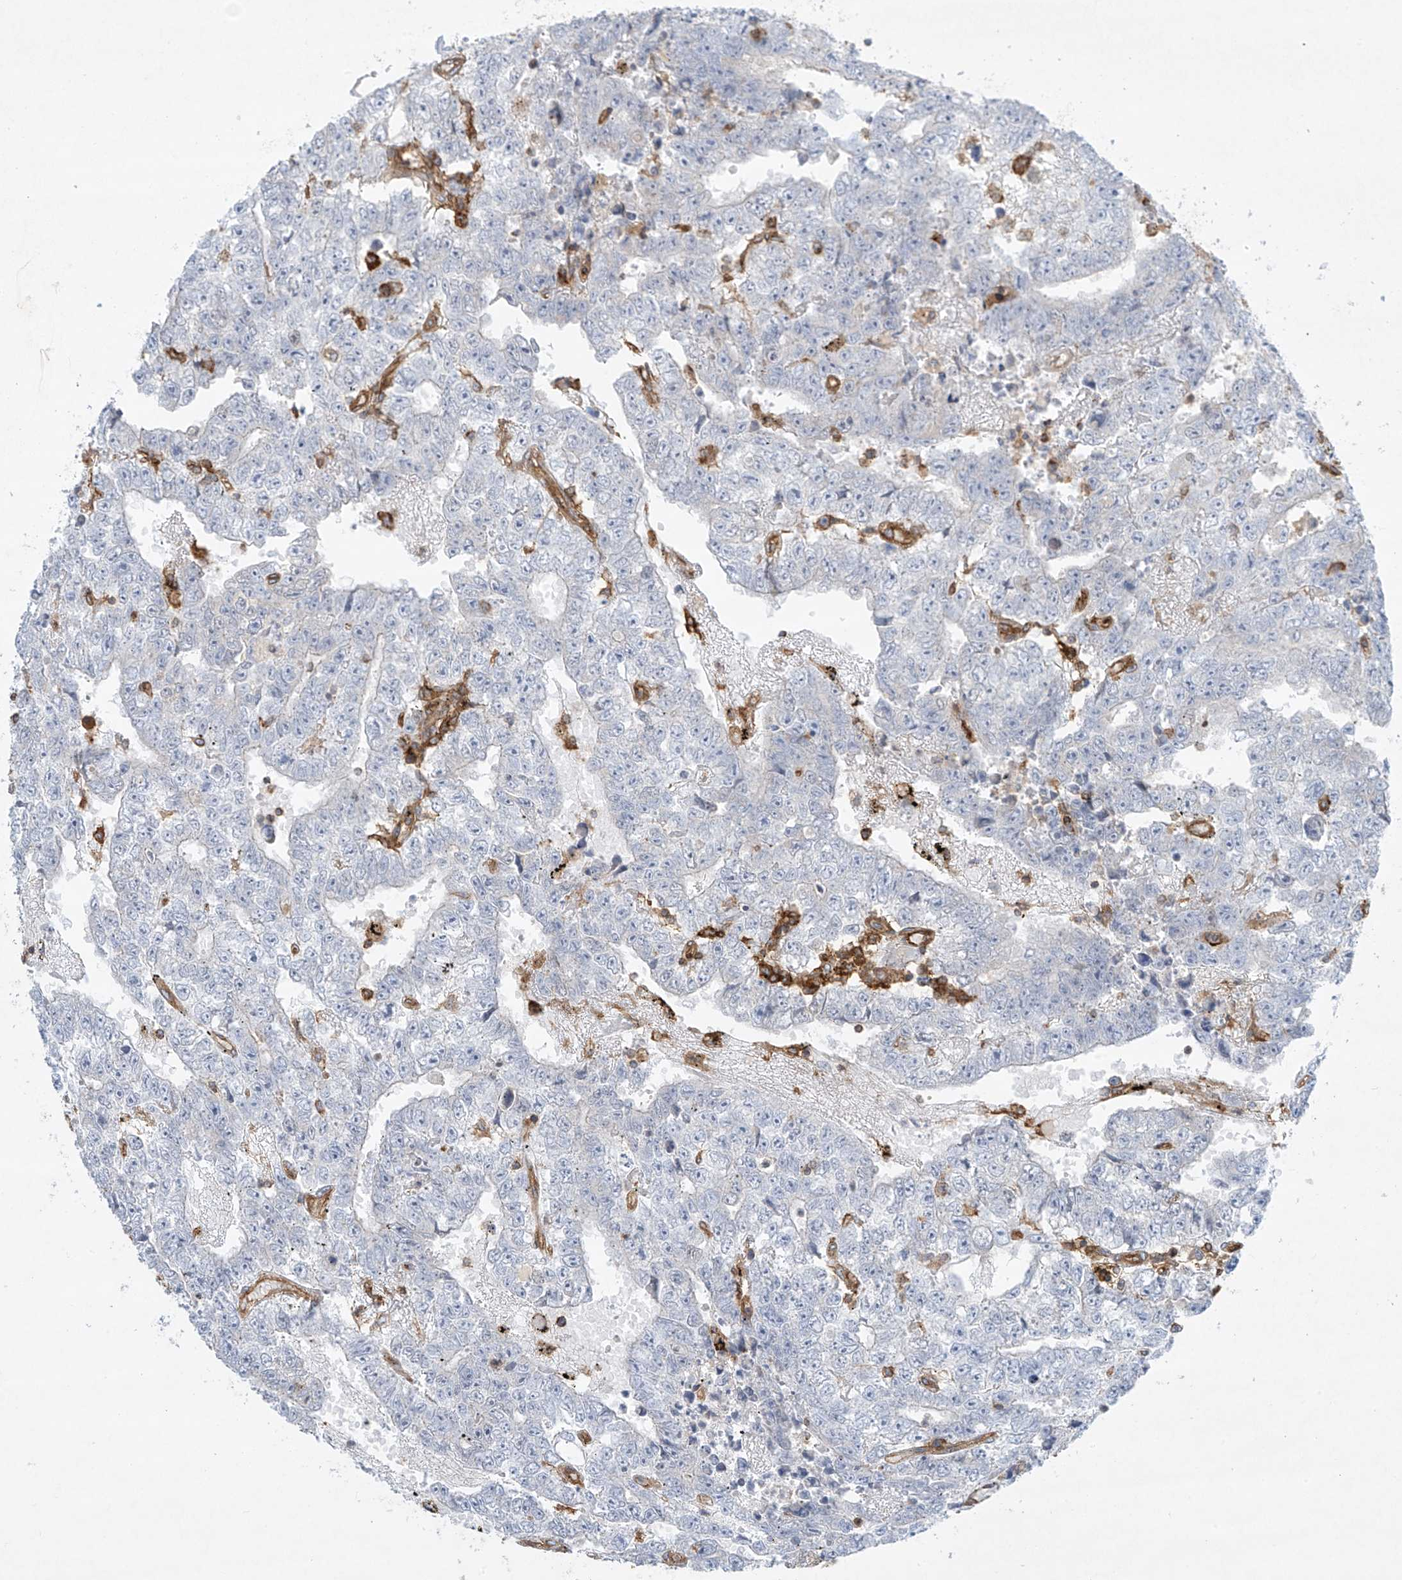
{"staining": {"intensity": "negative", "quantity": "none", "location": "none"}, "tissue": "testis cancer", "cell_type": "Tumor cells", "image_type": "cancer", "snomed": [{"axis": "morphology", "description": "Carcinoma, Embryonal, NOS"}, {"axis": "topography", "description": "Testis"}], "caption": "Histopathology image shows no significant protein positivity in tumor cells of testis cancer. (DAB IHC visualized using brightfield microscopy, high magnification).", "gene": "HLA-E", "patient": {"sex": "male", "age": 25}}